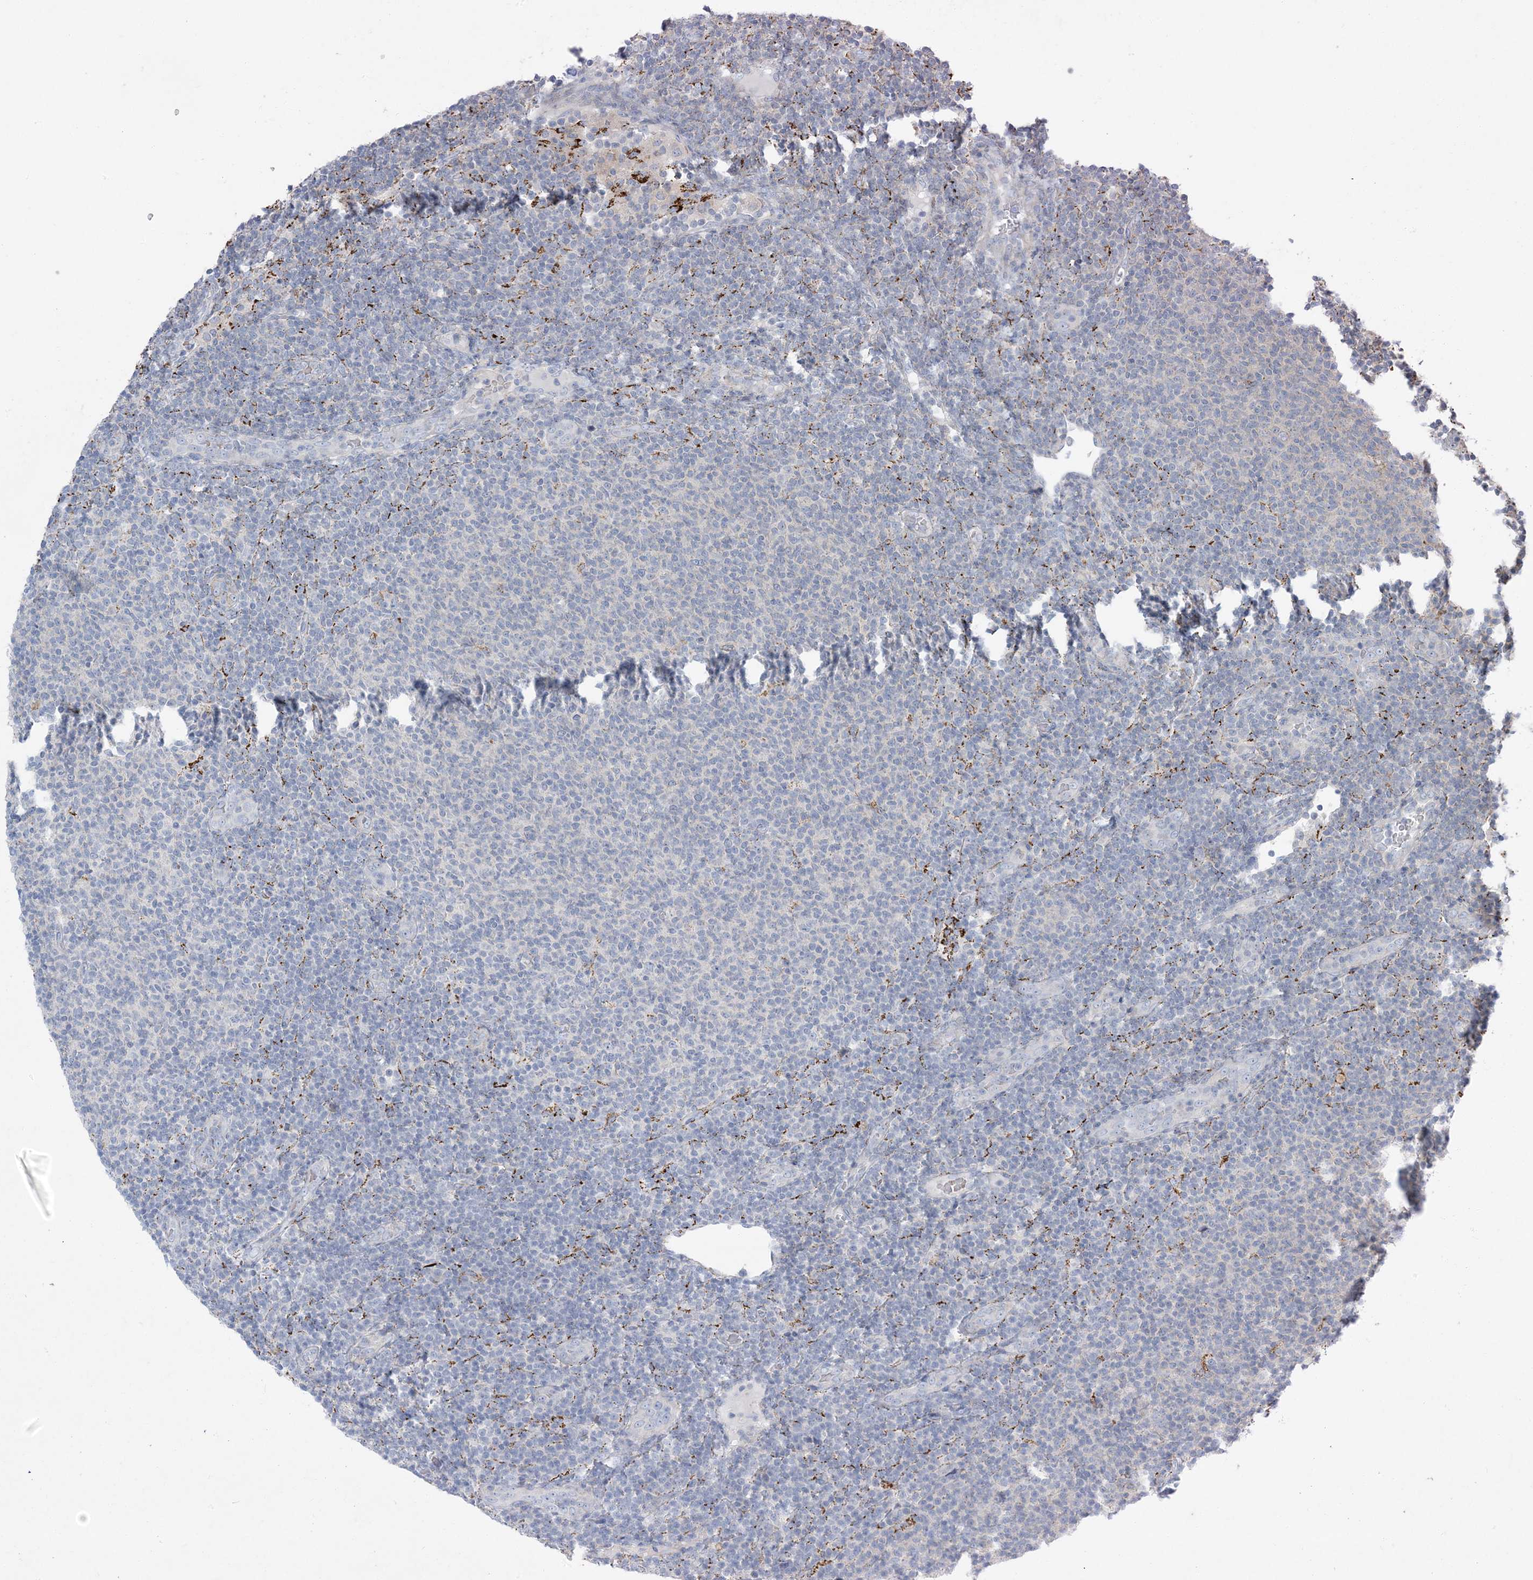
{"staining": {"intensity": "negative", "quantity": "none", "location": "none"}, "tissue": "lymphoma", "cell_type": "Tumor cells", "image_type": "cancer", "snomed": [{"axis": "morphology", "description": "Malignant lymphoma, non-Hodgkin's type, Low grade"}, {"axis": "topography", "description": "Lymph node"}], "caption": "IHC photomicrograph of human malignant lymphoma, non-Hodgkin's type (low-grade) stained for a protein (brown), which reveals no staining in tumor cells.", "gene": "LTN1", "patient": {"sex": "male", "age": 66}}